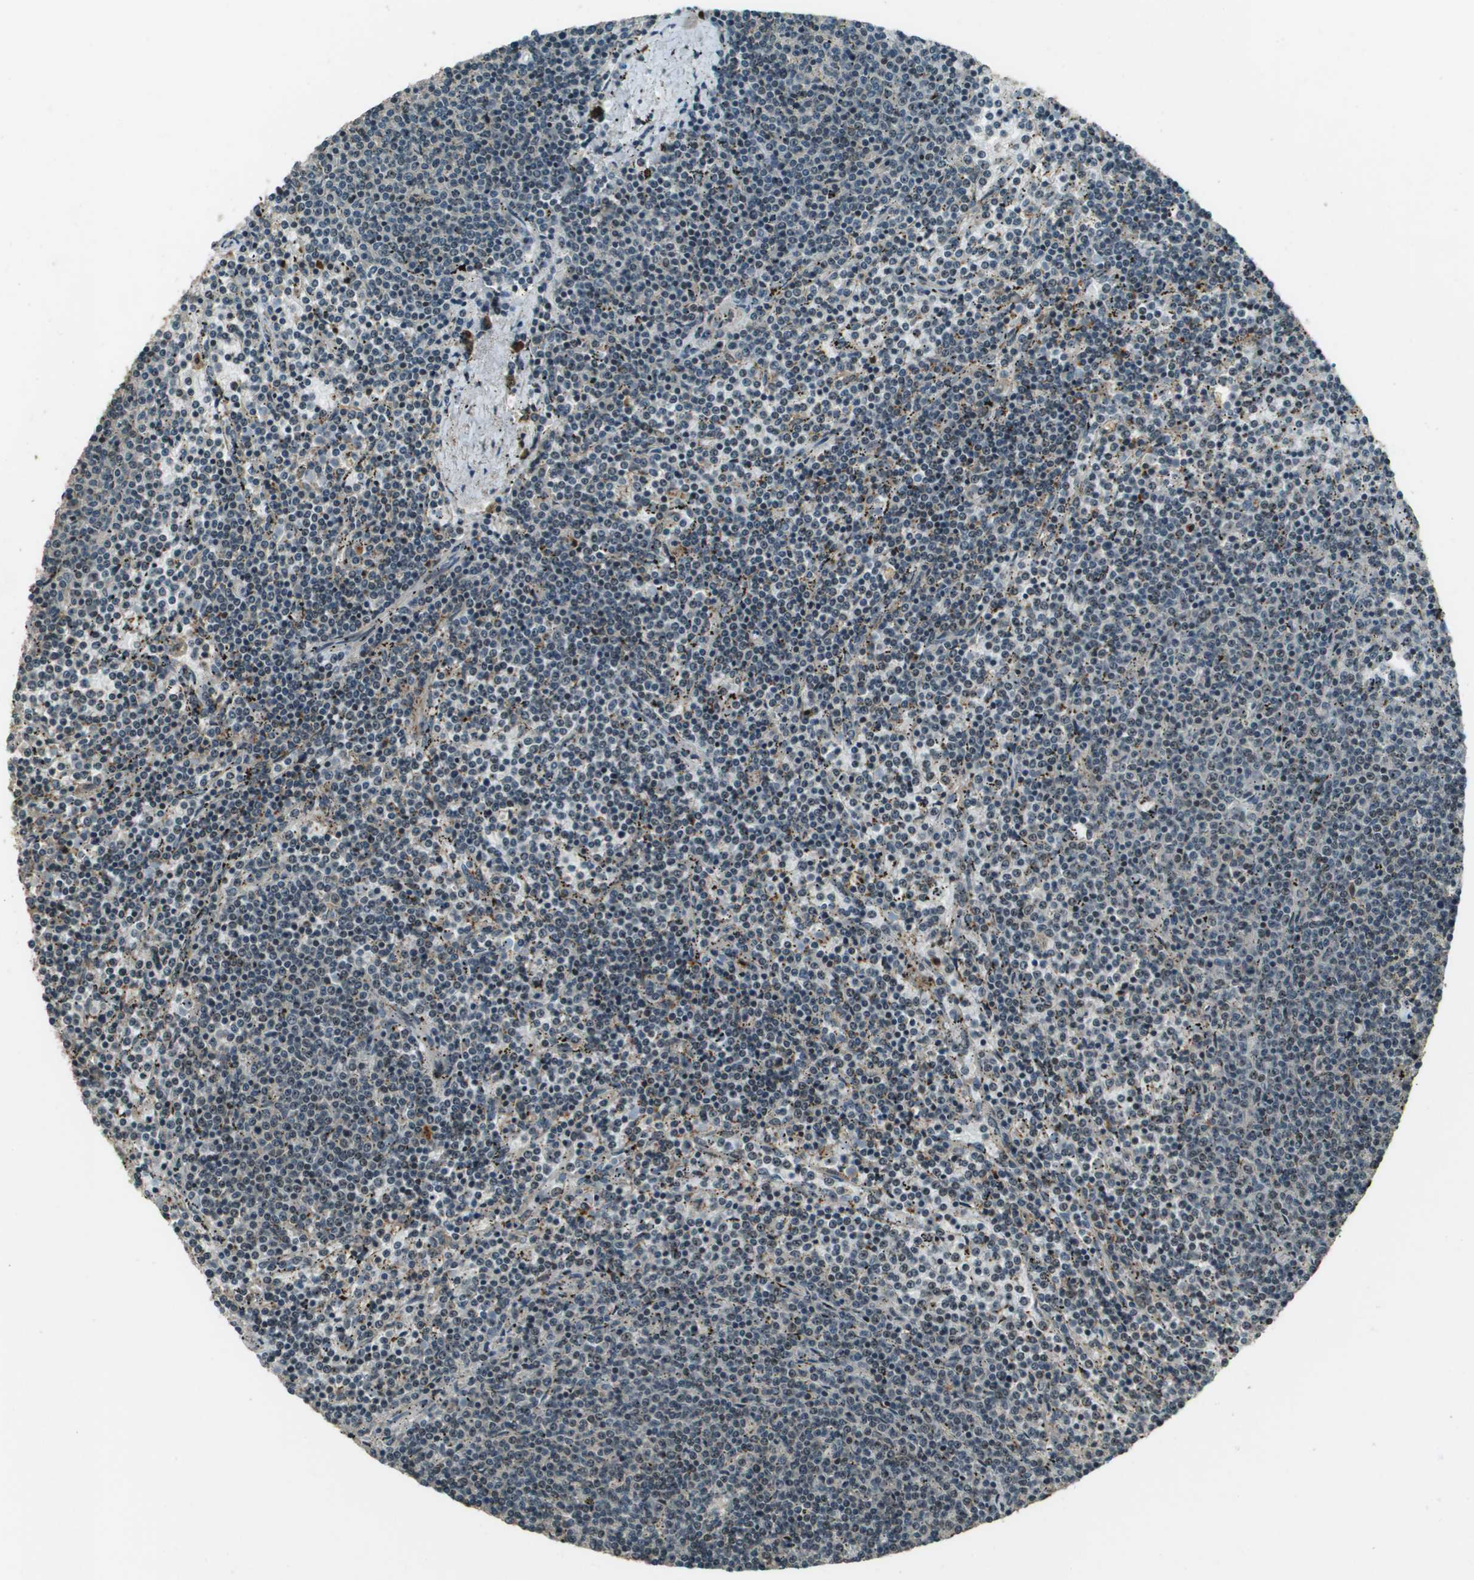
{"staining": {"intensity": "negative", "quantity": "none", "location": "none"}, "tissue": "lymphoma", "cell_type": "Tumor cells", "image_type": "cancer", "snomed": [{"axis": "morphology", "description": "Malignant lymphoma, non-Hodgkin's type, Low grade"}, {"axis": "topography", "description": "Spleen"}], "caption": "Histopathology image shows no protein positivity in tumor cells of low-grade malignant lymphoma, non-Hodgkin's type tissue.", "gene": "SDC3", "patient": {"sex": "female", "age": 50}}